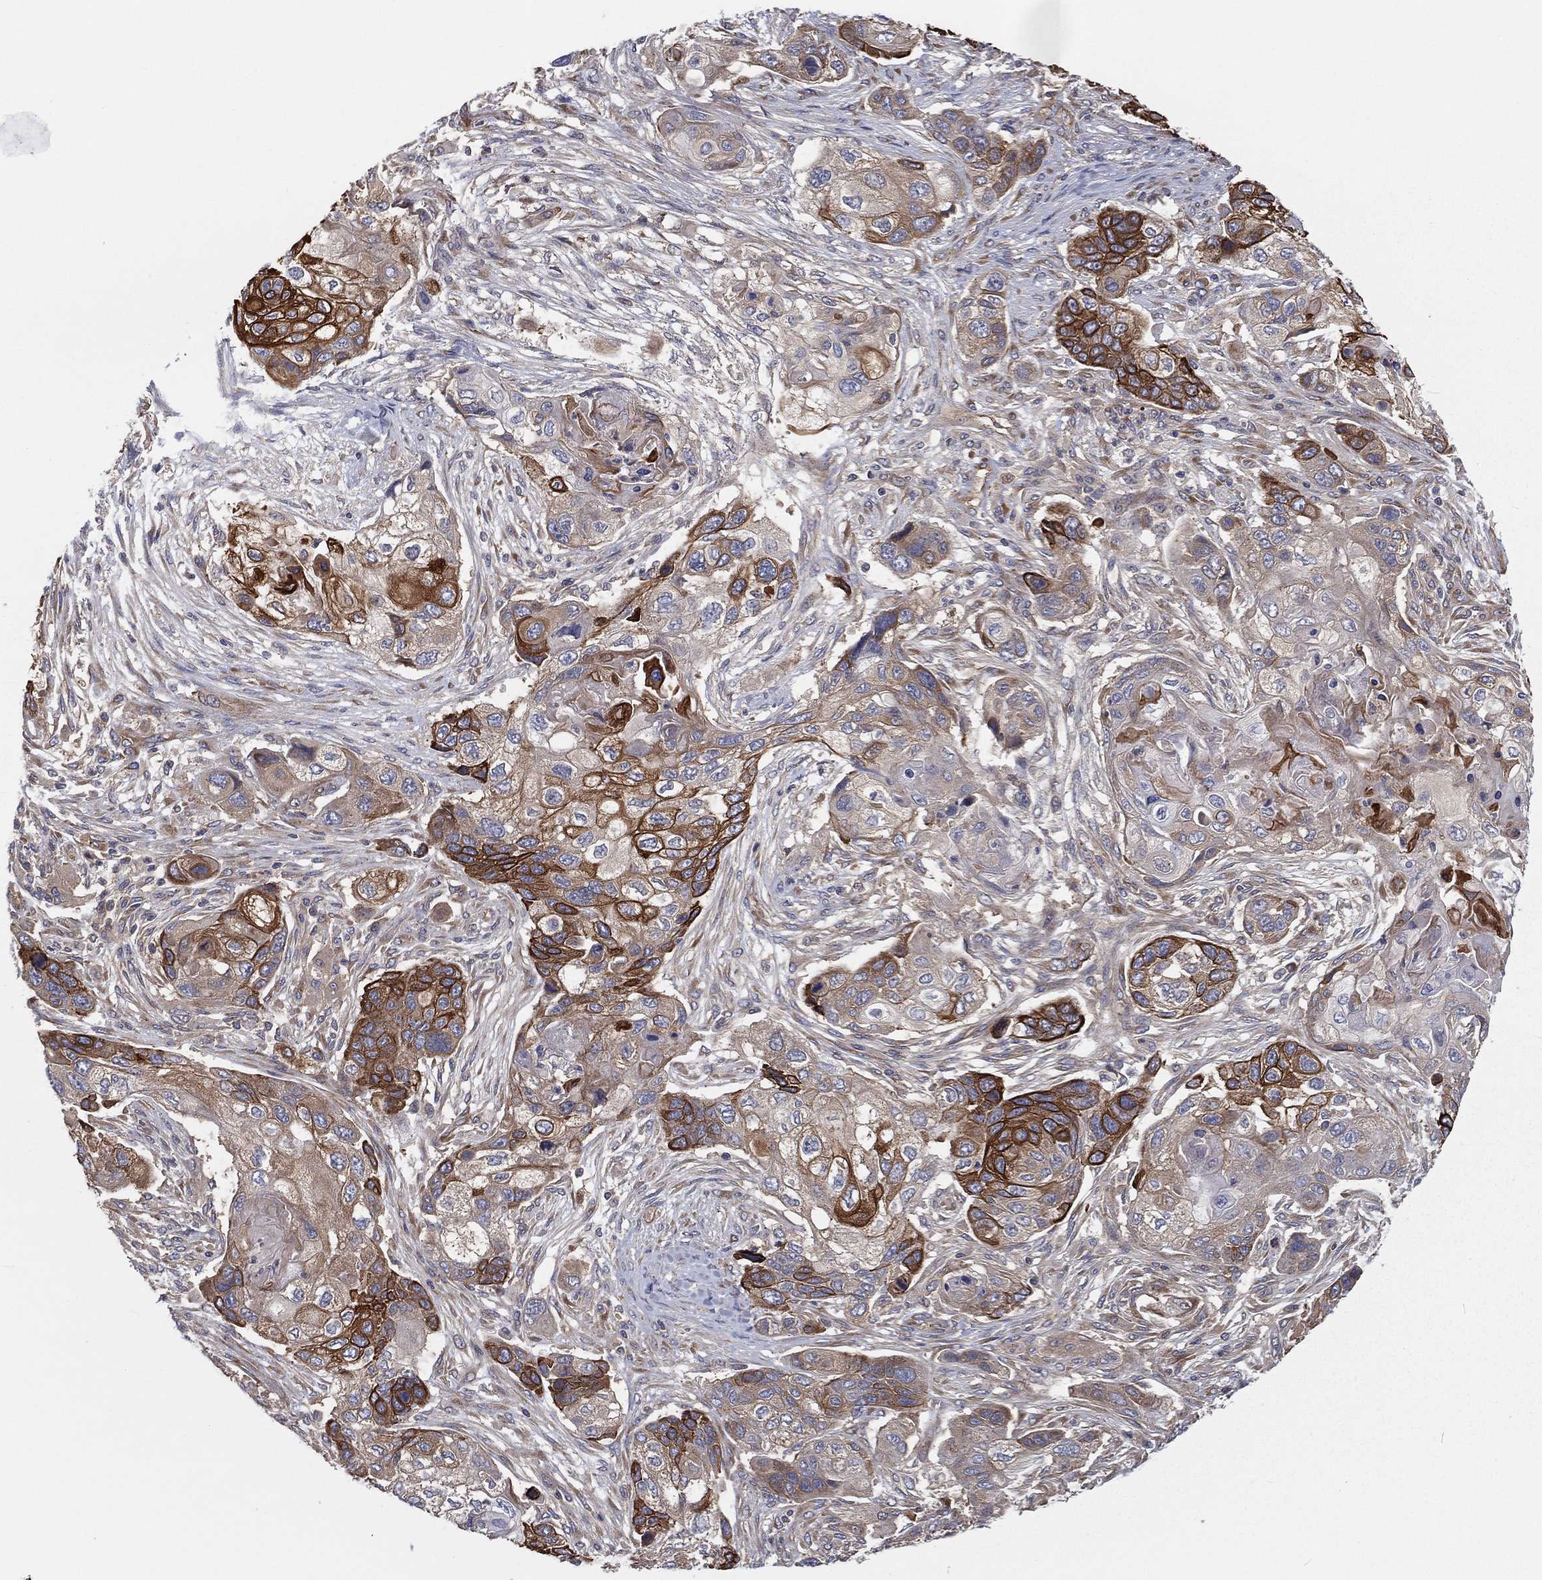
{"staining": {"intensity": "strong", "quantity": "<25%", "location": "cytoplasmic/membranous"}, "tissue": "lung cancer", "cell_type": "Tumor cells", "image_type": "cancer", "snomed": [{"axis": "morphology", "description": "Squamous cell carcinoma, NOS"}, {"axis": "topography", "description": "Lung"}], "caption": "Brown immunohistochemical staining in human lung cancer (squamous cell carcinoma) demonstrates strong cytoplasmic/membranous expression in approximately <25% of tumor cells. The staining is performed using DAB brown chromogen to label protein expression. The nuclei are counter-stained blue using hematoxylin.", "gene": "EIF2B5", "patient": {"sex": "male", "age": 69}}